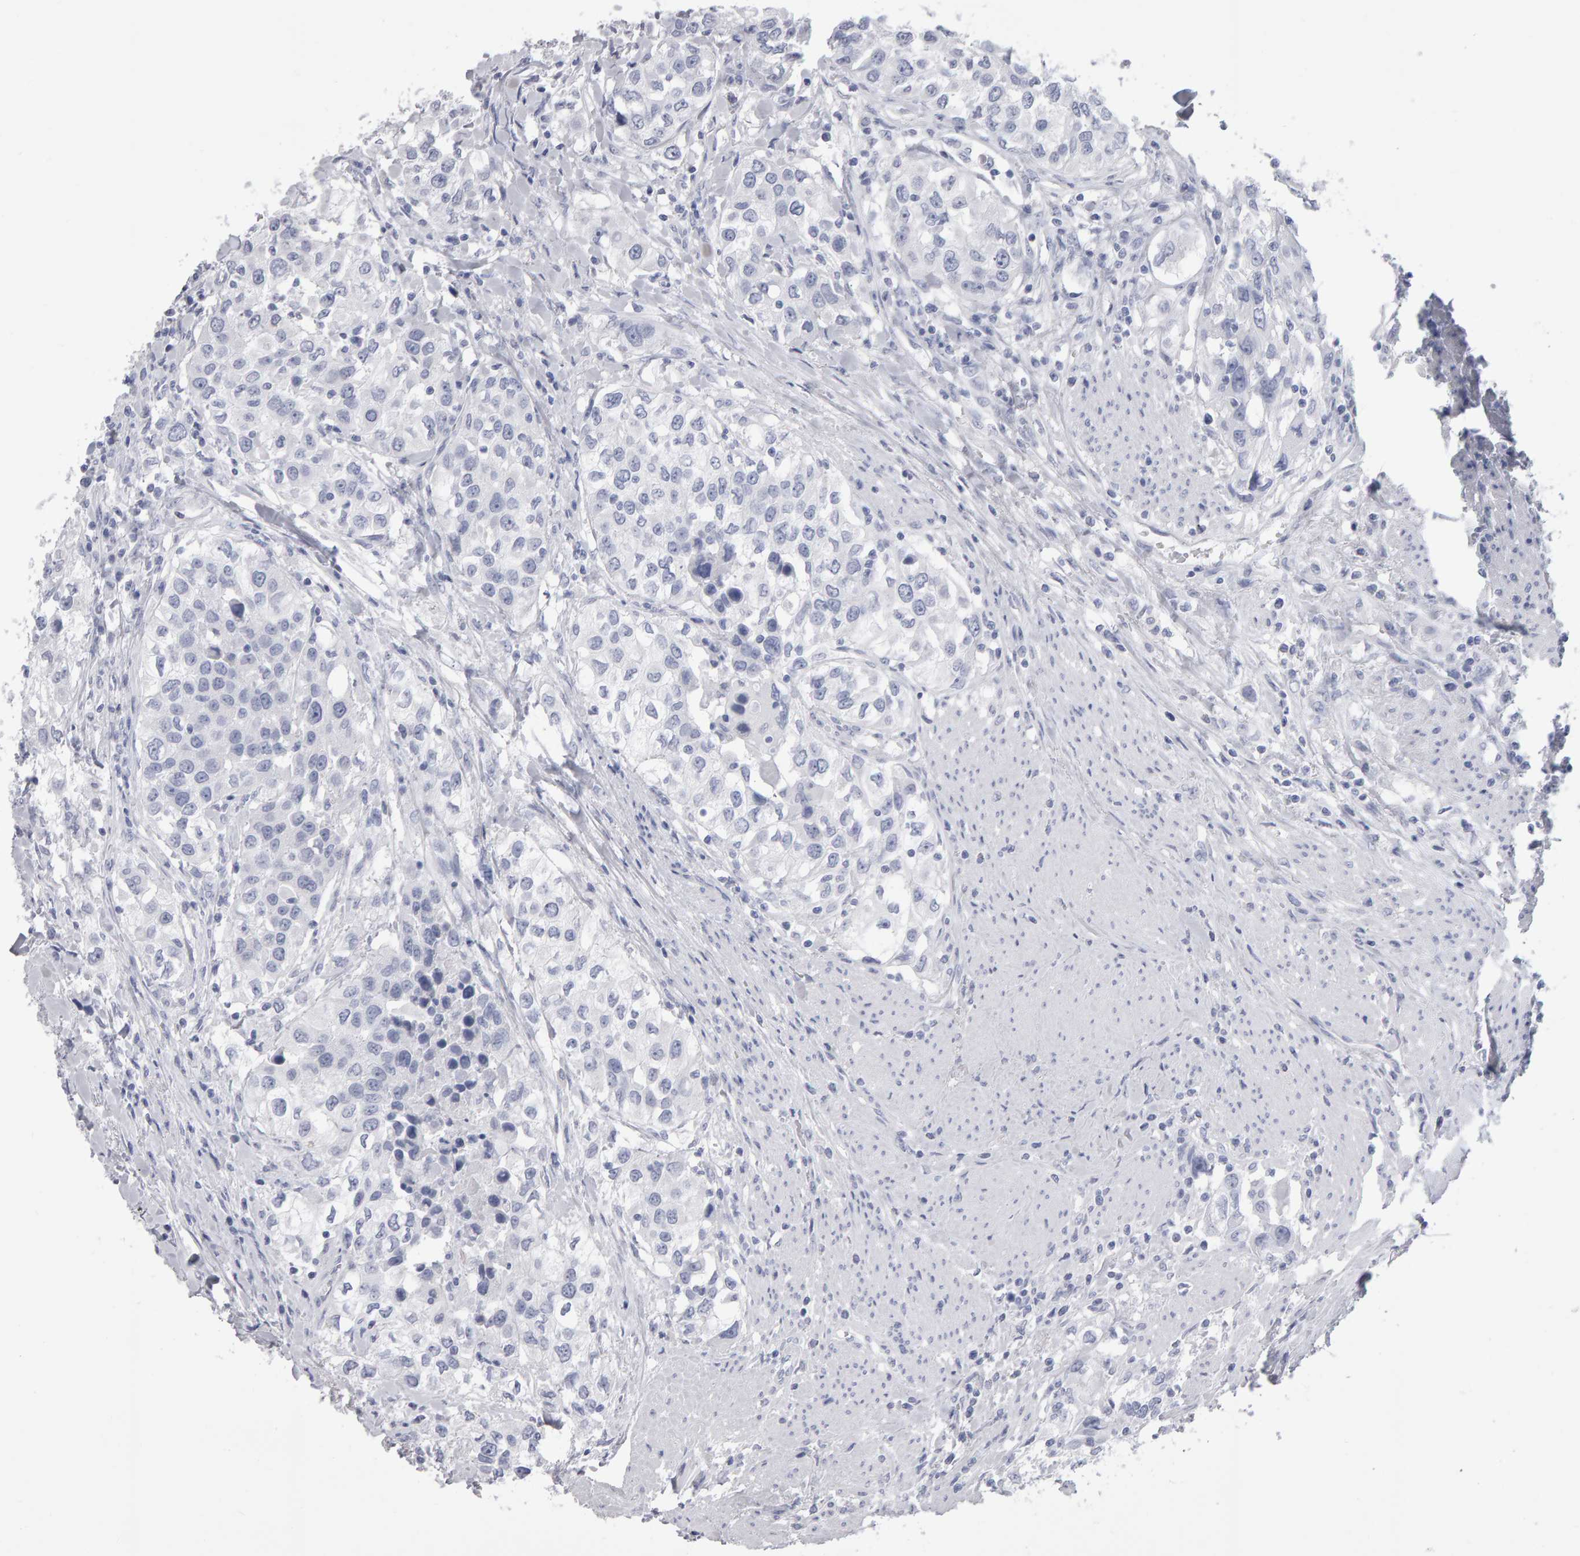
{"staining": {"intensity": "negative", "quantity": "none", "location": "none"}, "tissue": "urothelial cancer", "cell_type": "Tumor cells", "image_type": "cancer", "snomed": [{"axis": "morphology", "description": "Urothelial carcinoma, High grade"}, {"axis": "topography", "description": "Urinary bladder"}], "caption": "The photomicrograph displays no staining of tumor cells in urothelial cancer.", "gene": "NCDN", "patient": {"sex": "female", "age": 80}}